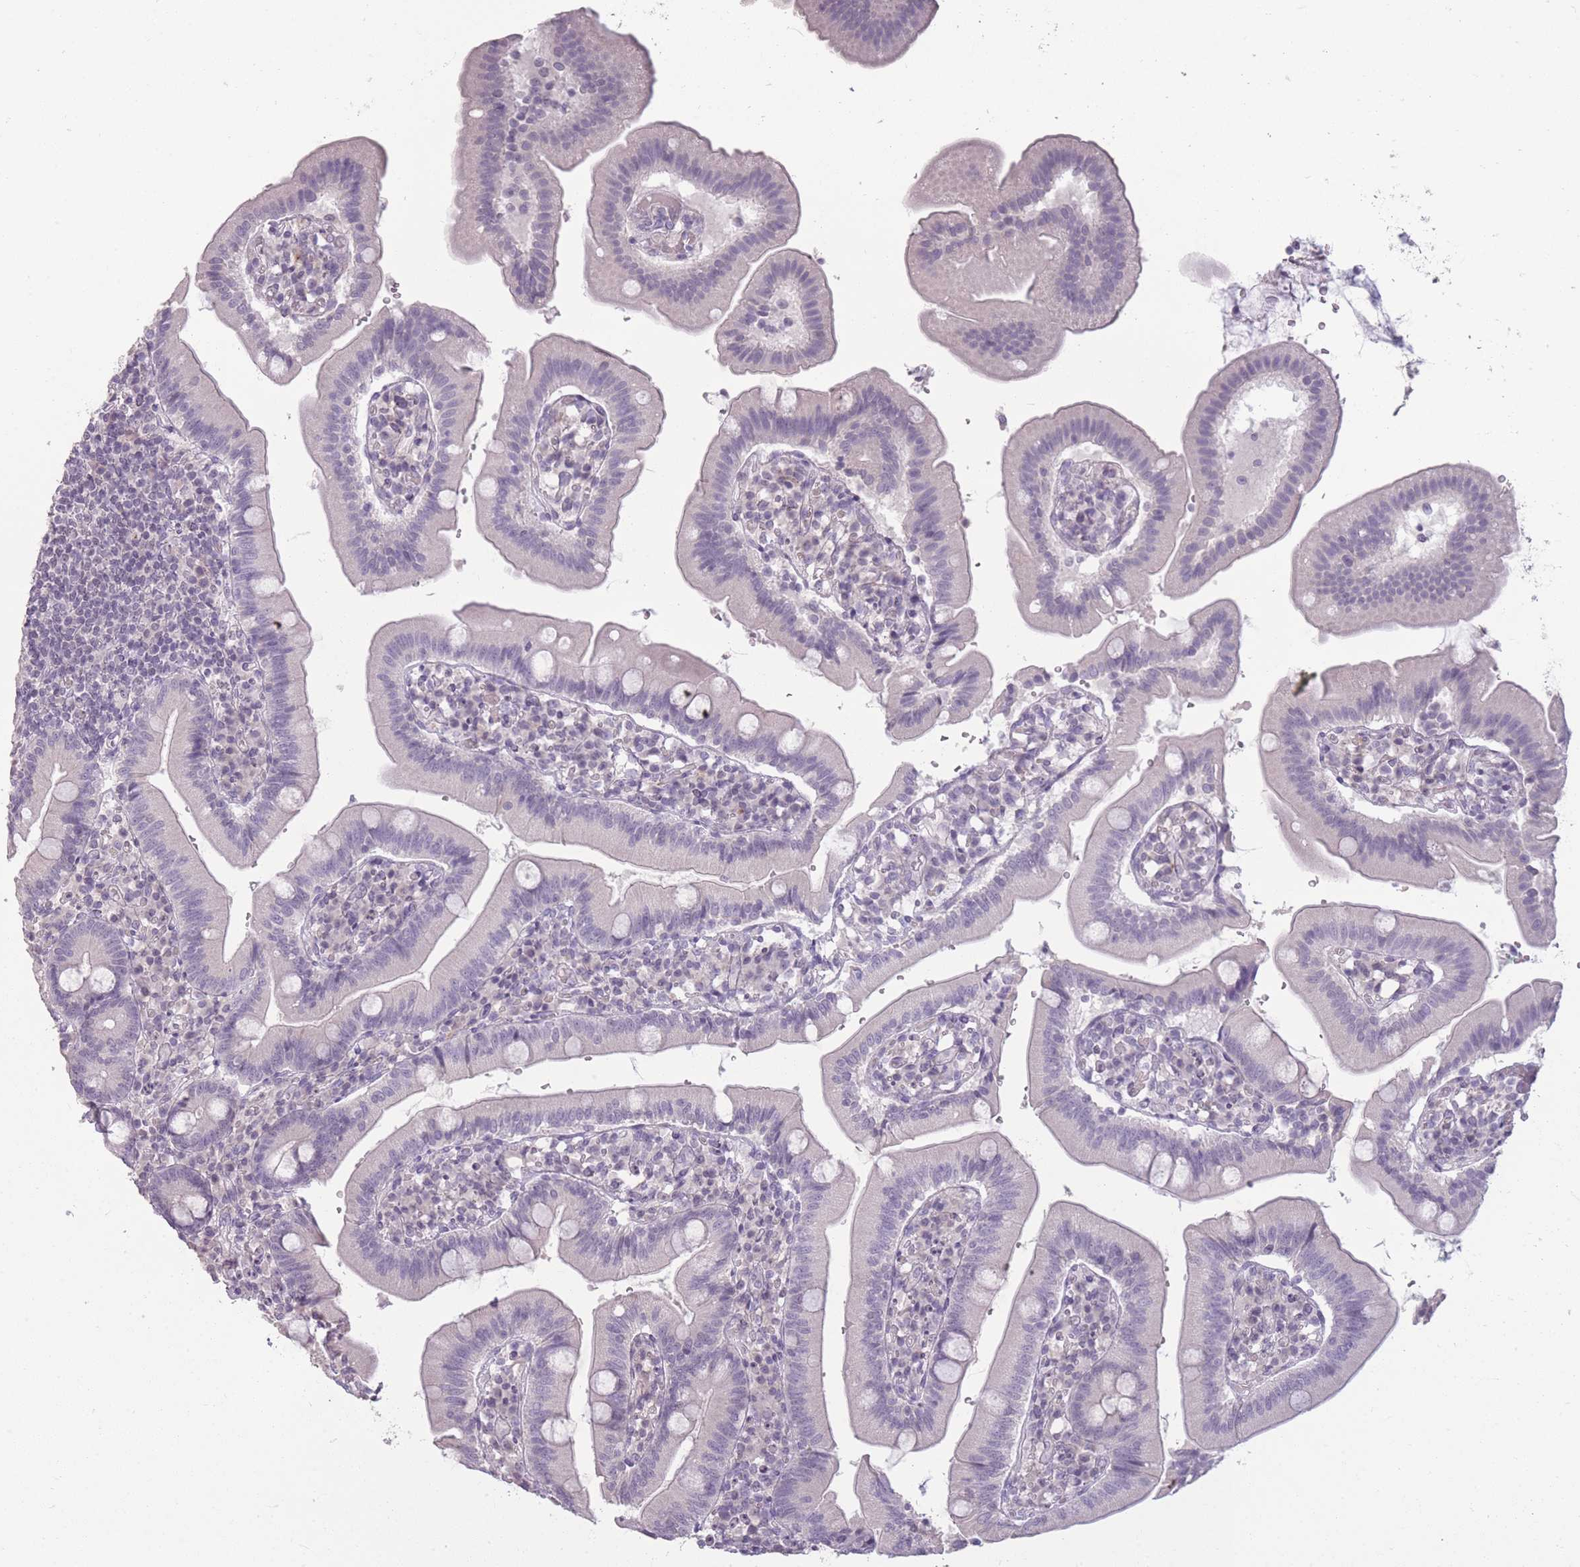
{"staining": {"intensity": "negative", "quantity": "none", "location": "none"}, "tissue": "duodenum", "cell_type": "Glandular cells", "image_type": "normal", "snomed": [{"axis": "morphology", "description": "Normal tissue, NOS"}, {"axis": "topography", "description": "Duodenum"}], "caption": "IHC histopathology image of unremarkable duodenum: human duodenum stained with DAB (3,3'-diaminobenzidine) displays no significant protein staining in glandular cells. The staining is performed using DAB brown chromogen with nuclei counter-stained in using hematoxylin.", "gene": "ZBTB24", "patient": {"sex": "female", "age": 67}}